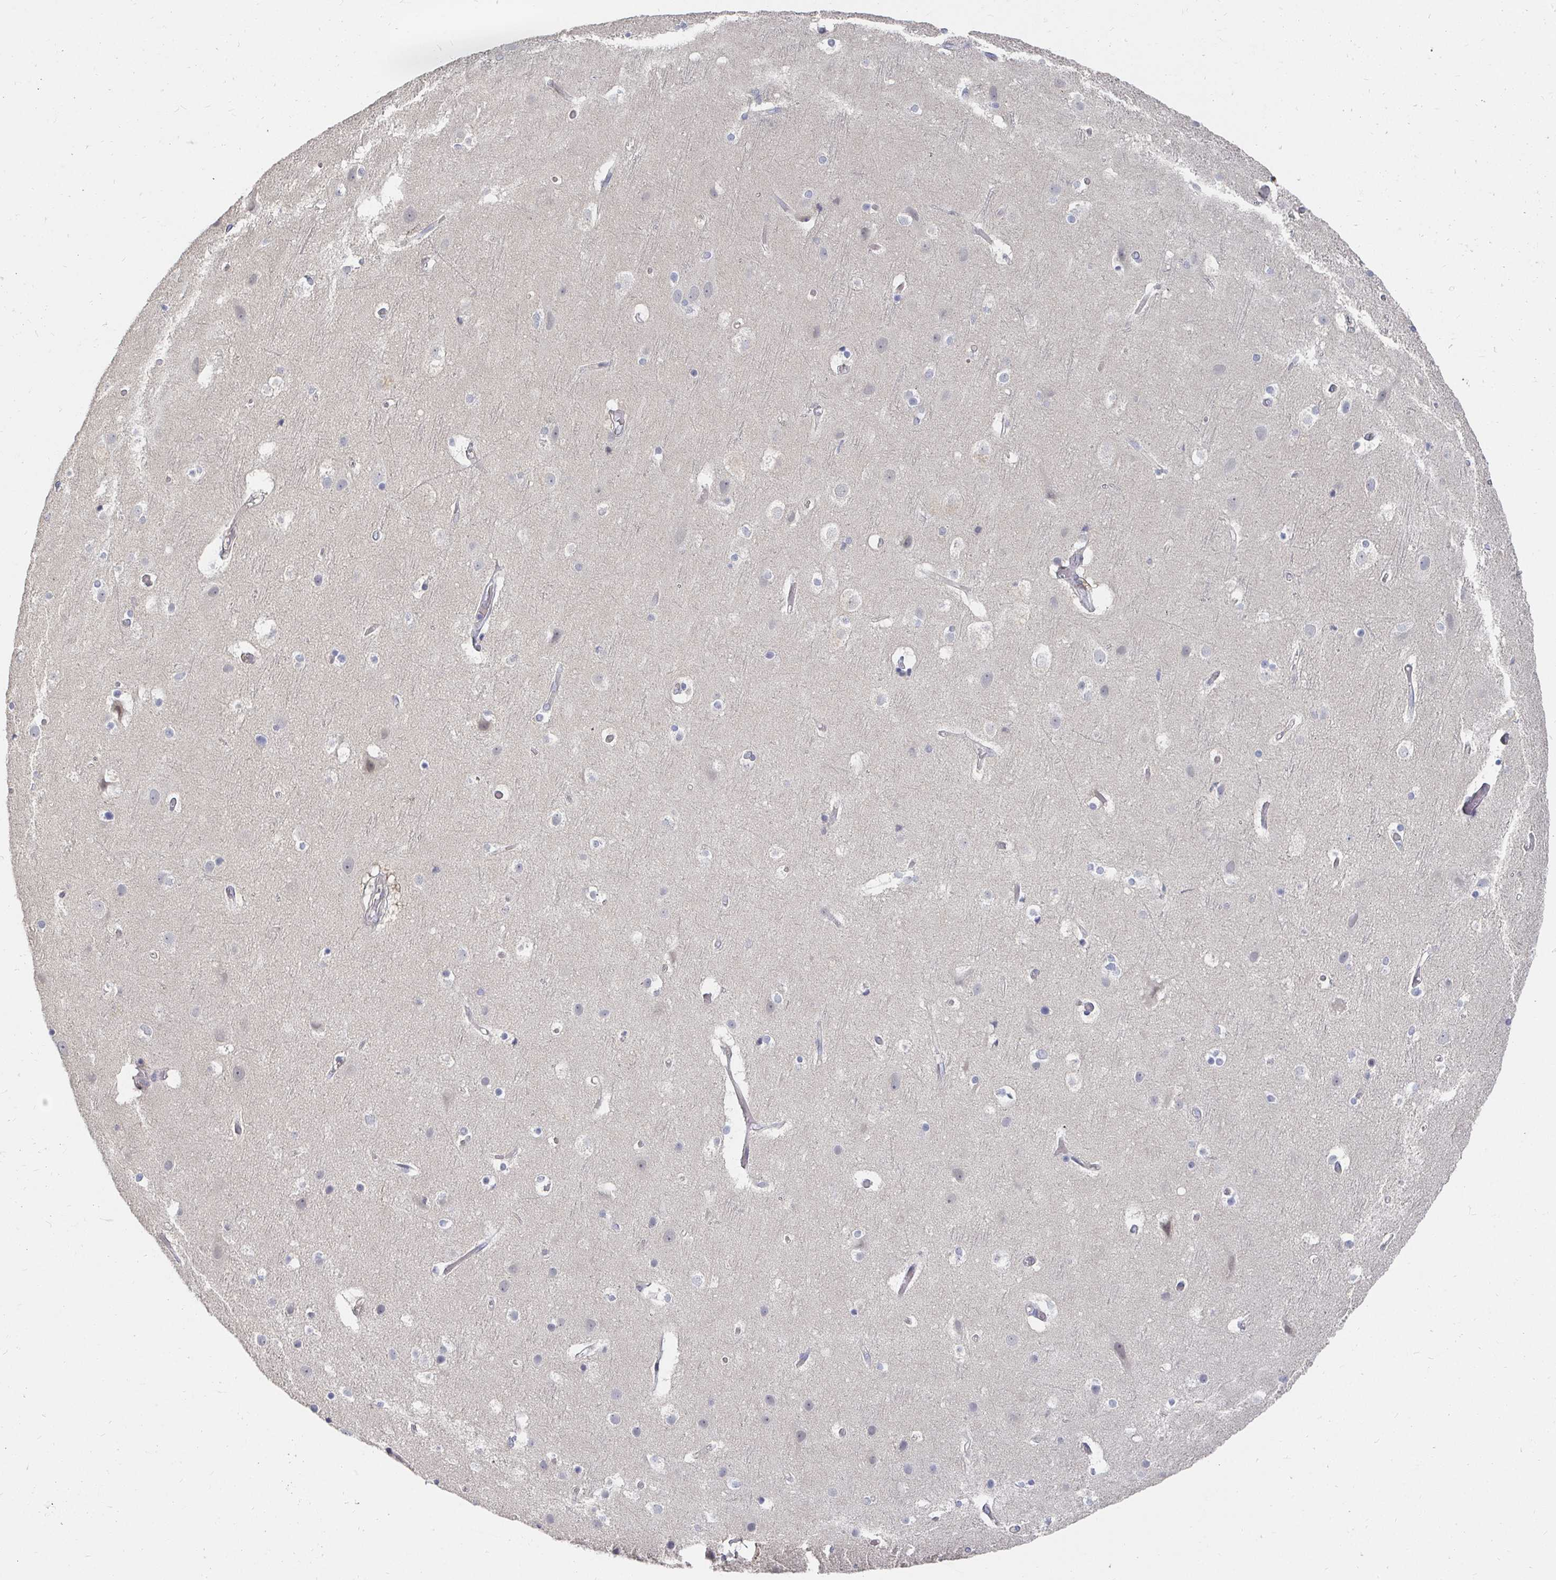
{"staining": {"intensity": "weak", "quantity": "<25%", "location": "nuclear"}, "tissue": "cerebral cortex", "cell_type": "Endothelial cells", "image_type": "normal", "snomed": [{"axis": "morphology", "description": "Normal tissue, NOS"}, {"axis": "topography", "description": "Cerebral cortex"}], "caption": "Immunohistochemistry (IHC) of unremarkable cerebral cortex displays no staining in endothelial cells.", "gene": "MEIS1", "patient": {"sex": "female", "age": 52}}